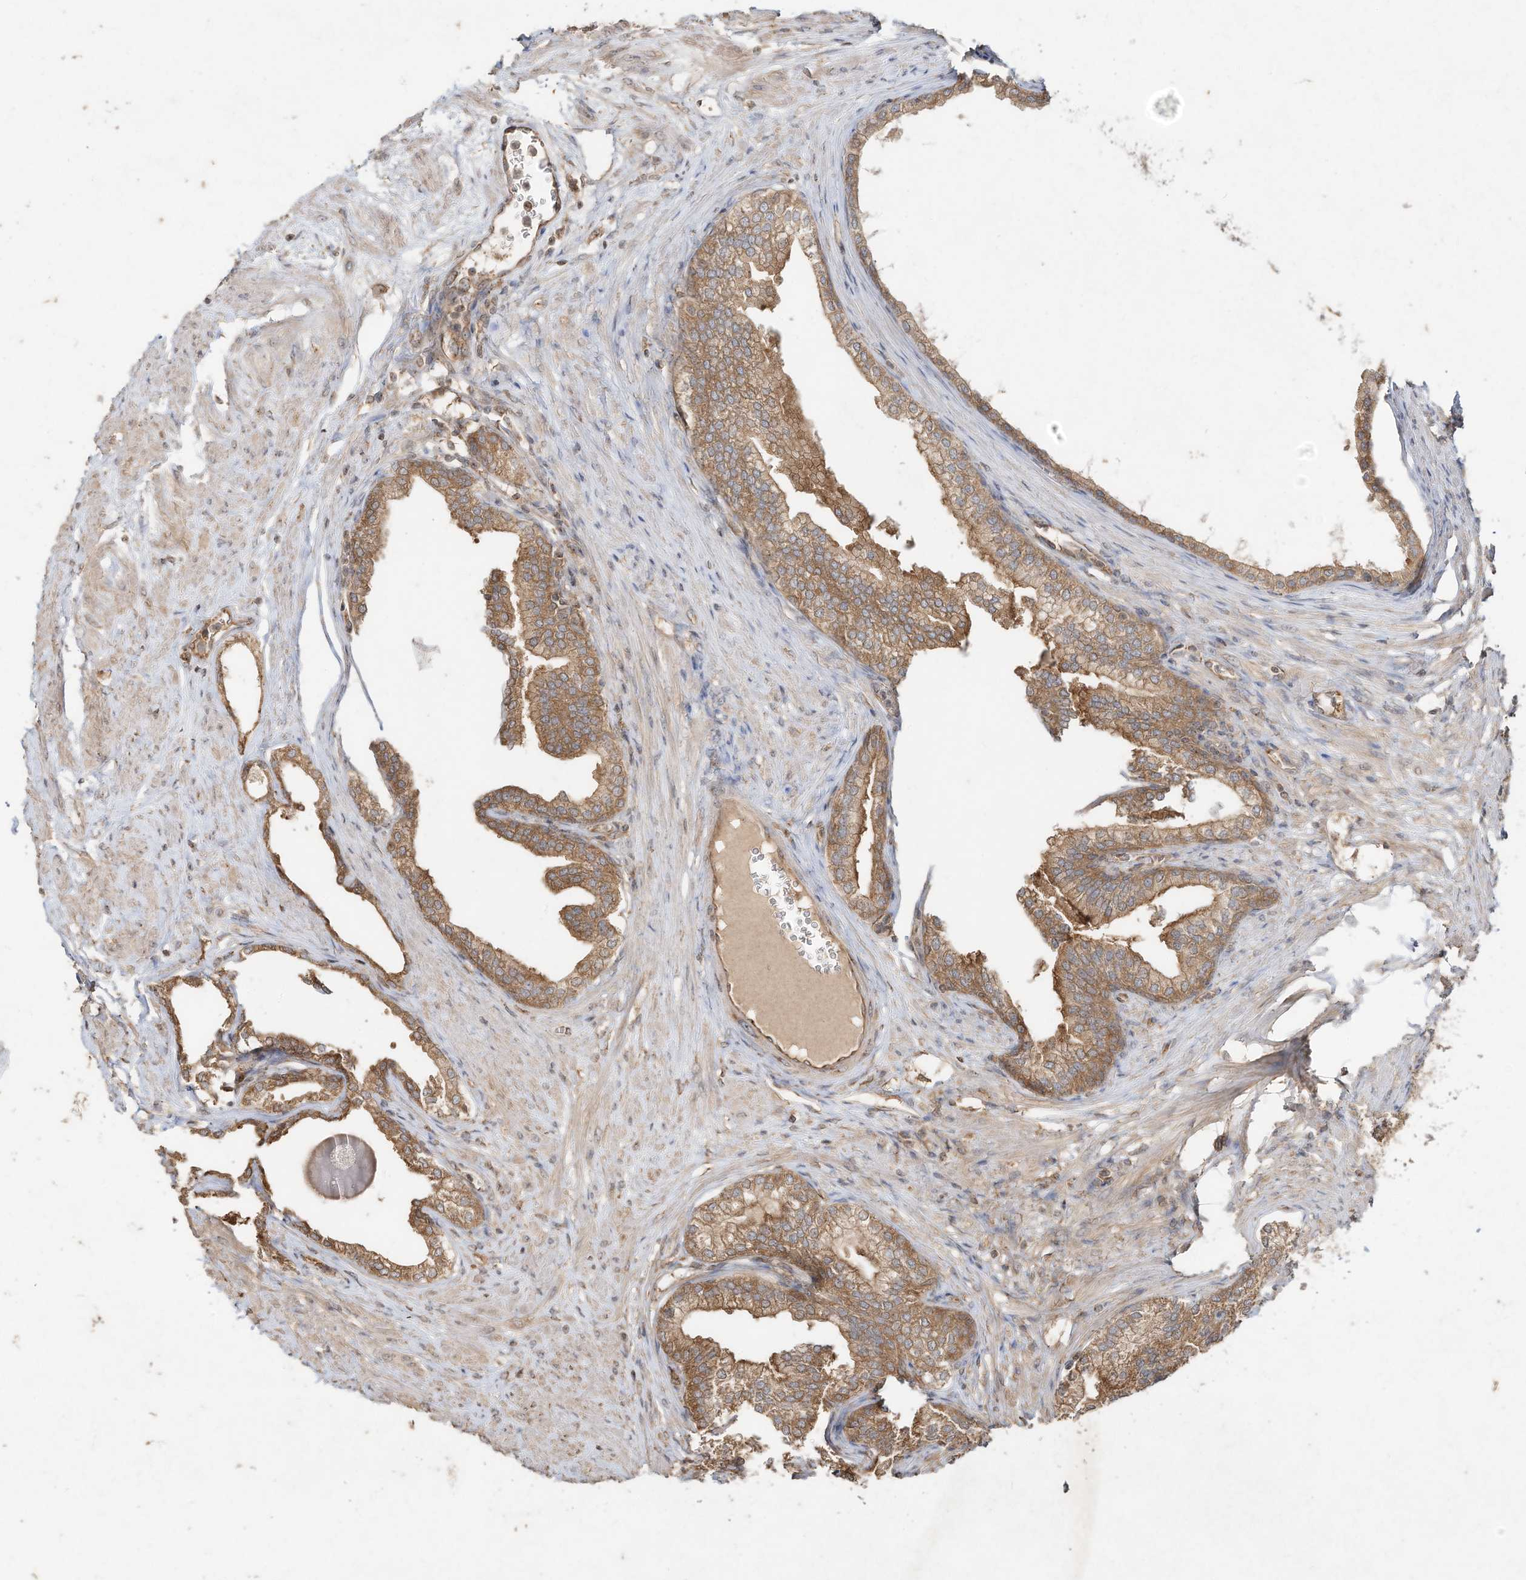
{"staining": {"intensity": "moderate", "quantity": ">75%", "location": "cytoplasmic/membranous"}, "tissue": "prostate", "cell_type": "Glandular cells", "image_type": "normal", "snomed": [{"axis": "morphology", "description": "Normal tissue, NOS"}, {"axis": "morphology", "description": "Urothelial carcinoma, Low grade"}, {"axis": "topography", "description": "Urinary bladder"}, {"axis": "topography", "description": "Prostate"}], "caption": "Protein expression by immunohistochemistry (IHC) demonstrates moderate cytoplasmic/membranous expression in approximately >75% of glandular cells in normal prostate. The staining was performed using DAB (3,3'-diaminobenzidine), with brown indicating positive protein expression. Nuclei are stained blue with hematoxylin.", "gene": "DYNC1I2", "patient": {"sex": "male", "age": 60}}